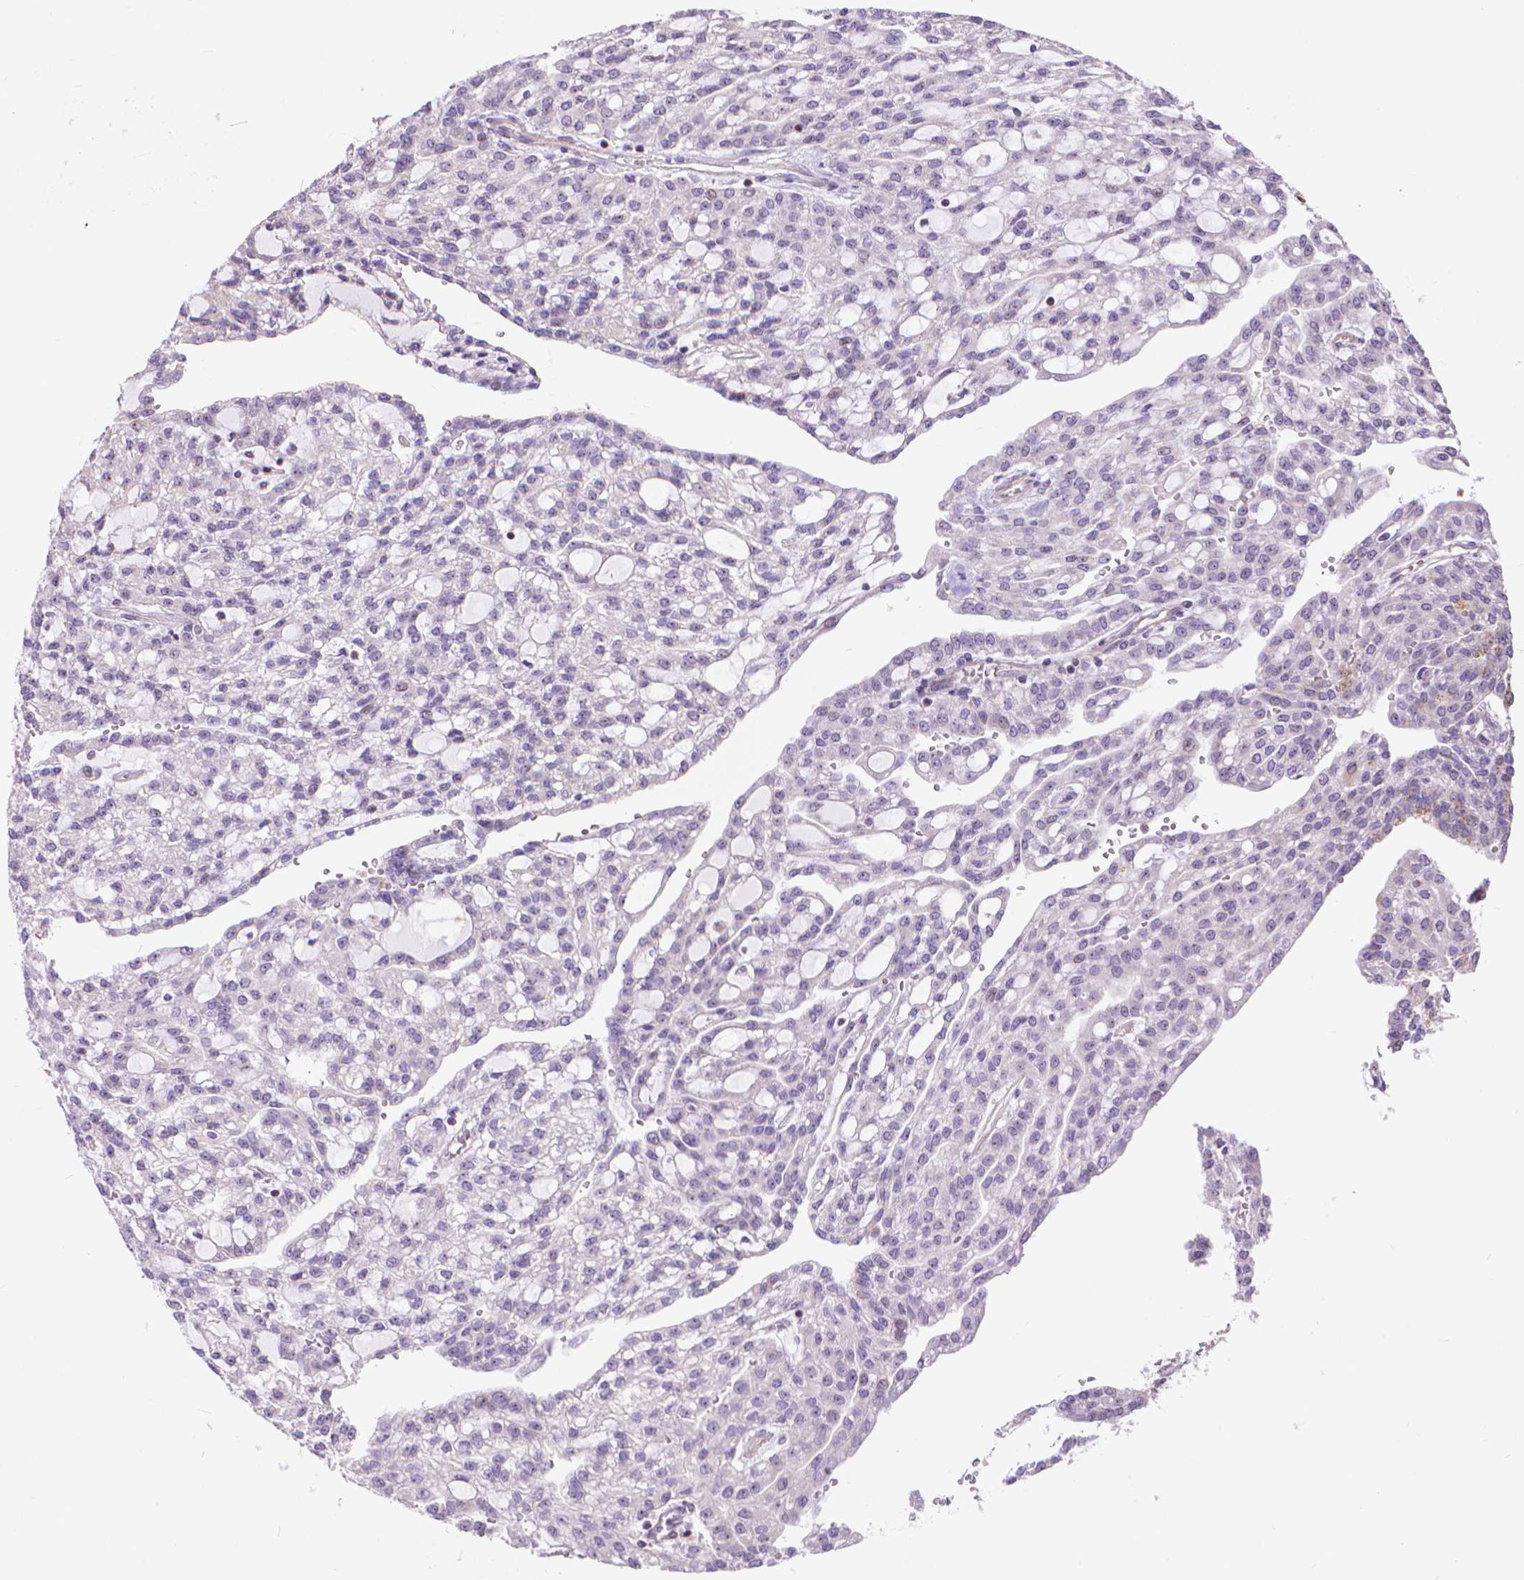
{"staining": {"intensity": "negative", "quantity": "none", "location": "none"}, "tissue": "renal cancer", "cell_type": "Tumor cells", "image_type": "cancer", "snomed": [{"axis": "morphology", "description": "Adenocarcinoma, NOS"}, {"axis": "topography", "description": "Kidney"}], "caption": "Immunohistochemistry of renal adenocarcinoma displays no positivity in tumor cells. The staining was performed using DAB (3,3'-diaminobenzidine) to visualize the protein expression in brown, while the nuclei were stained in blue with hematoxylin (Magnification: 20x).", "gene": "TMEM135", "patient": {"sex": "male", "age": 63}}